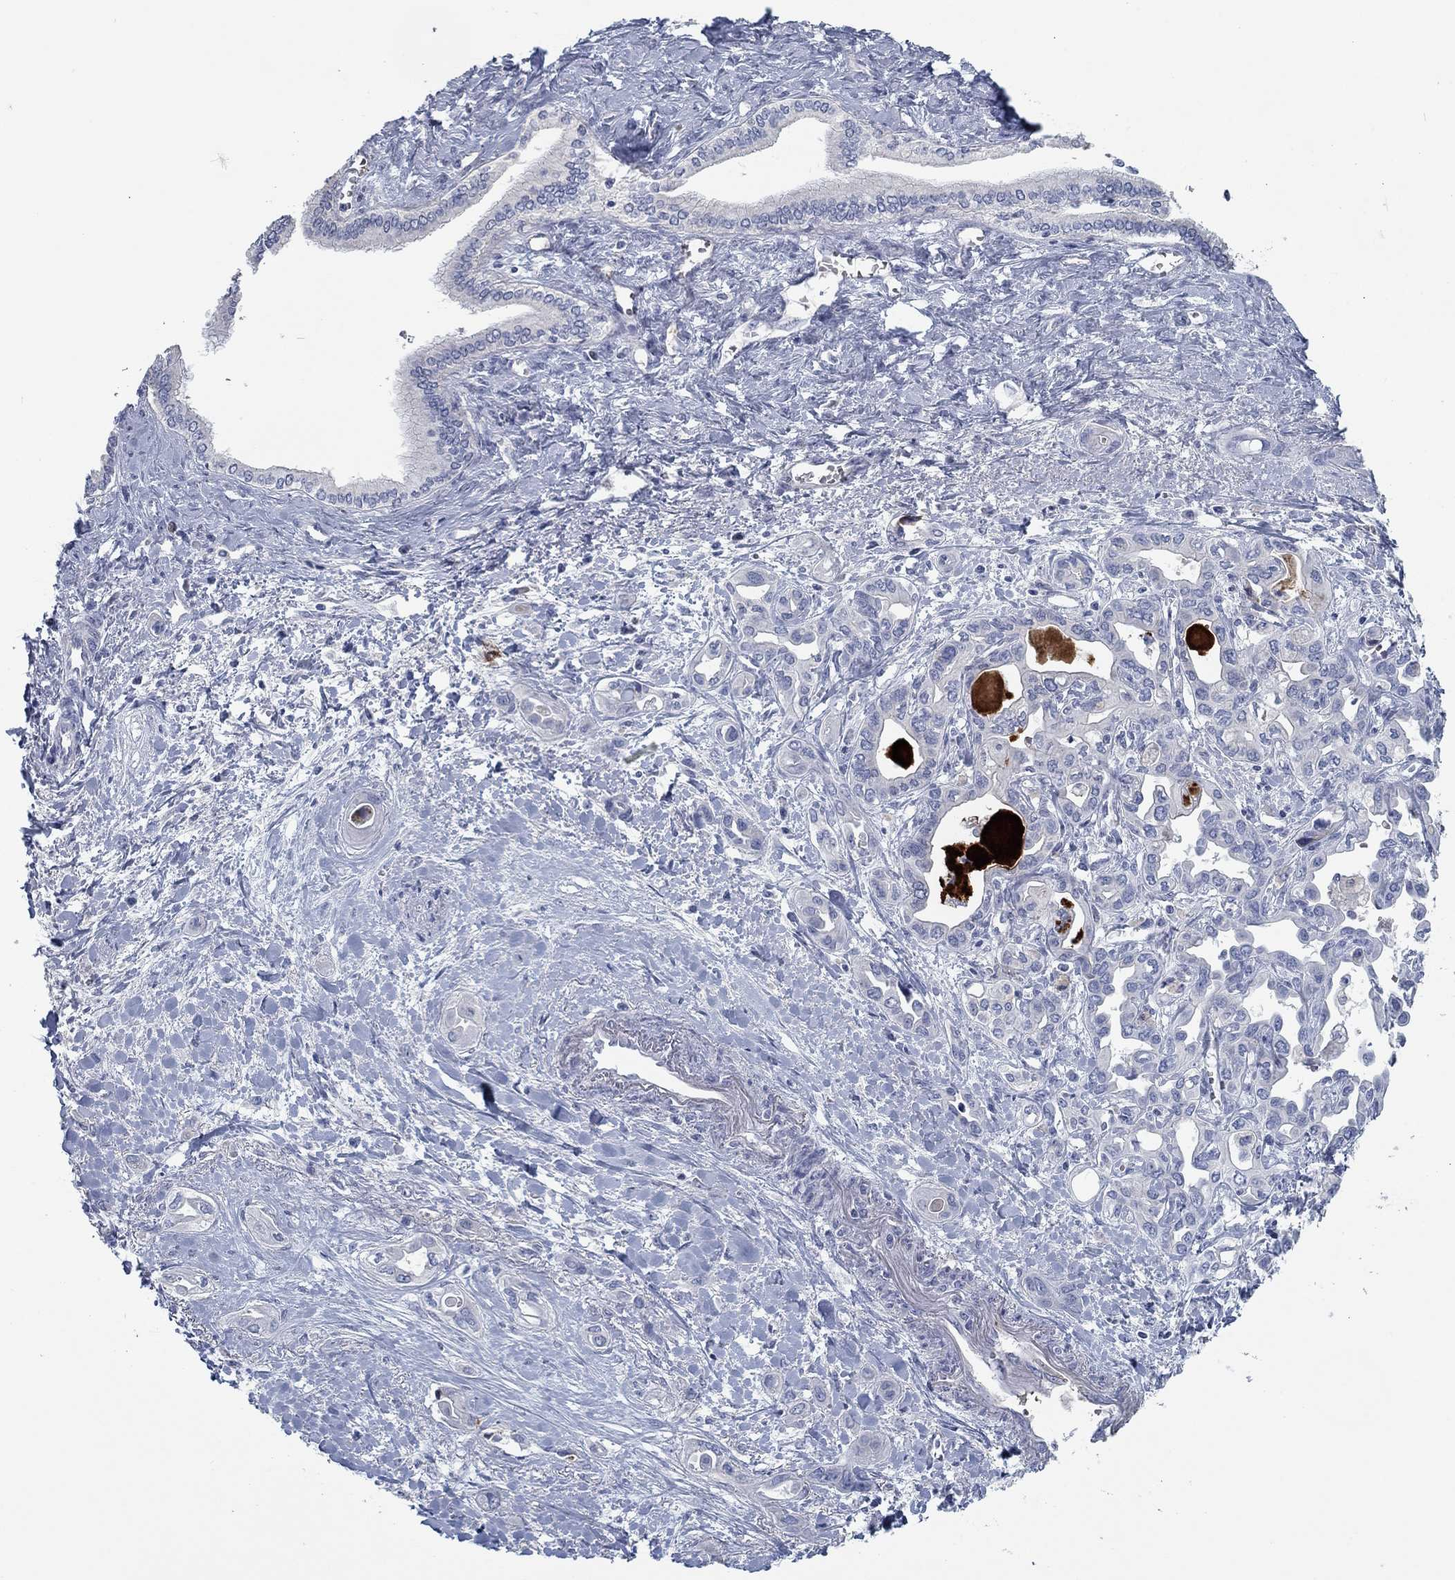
{"staining": {"intensity": "negative", "quantity": "none", "location": "none"}, "tissue": "liver cancer", "cell_type": "Tumor cells", "image_type": "cancer", "snomed": [{"axis": "morphology", "description": "Cholangiocarcinoma"}, {"axis": "topography", "description": "Liver"}], "caption": "IHC of human cholangiocarcinoma (liver) reveals no expression in tumor cells.", "gene": "APOC3", "patient": {"sex": "female", "age": 64}}